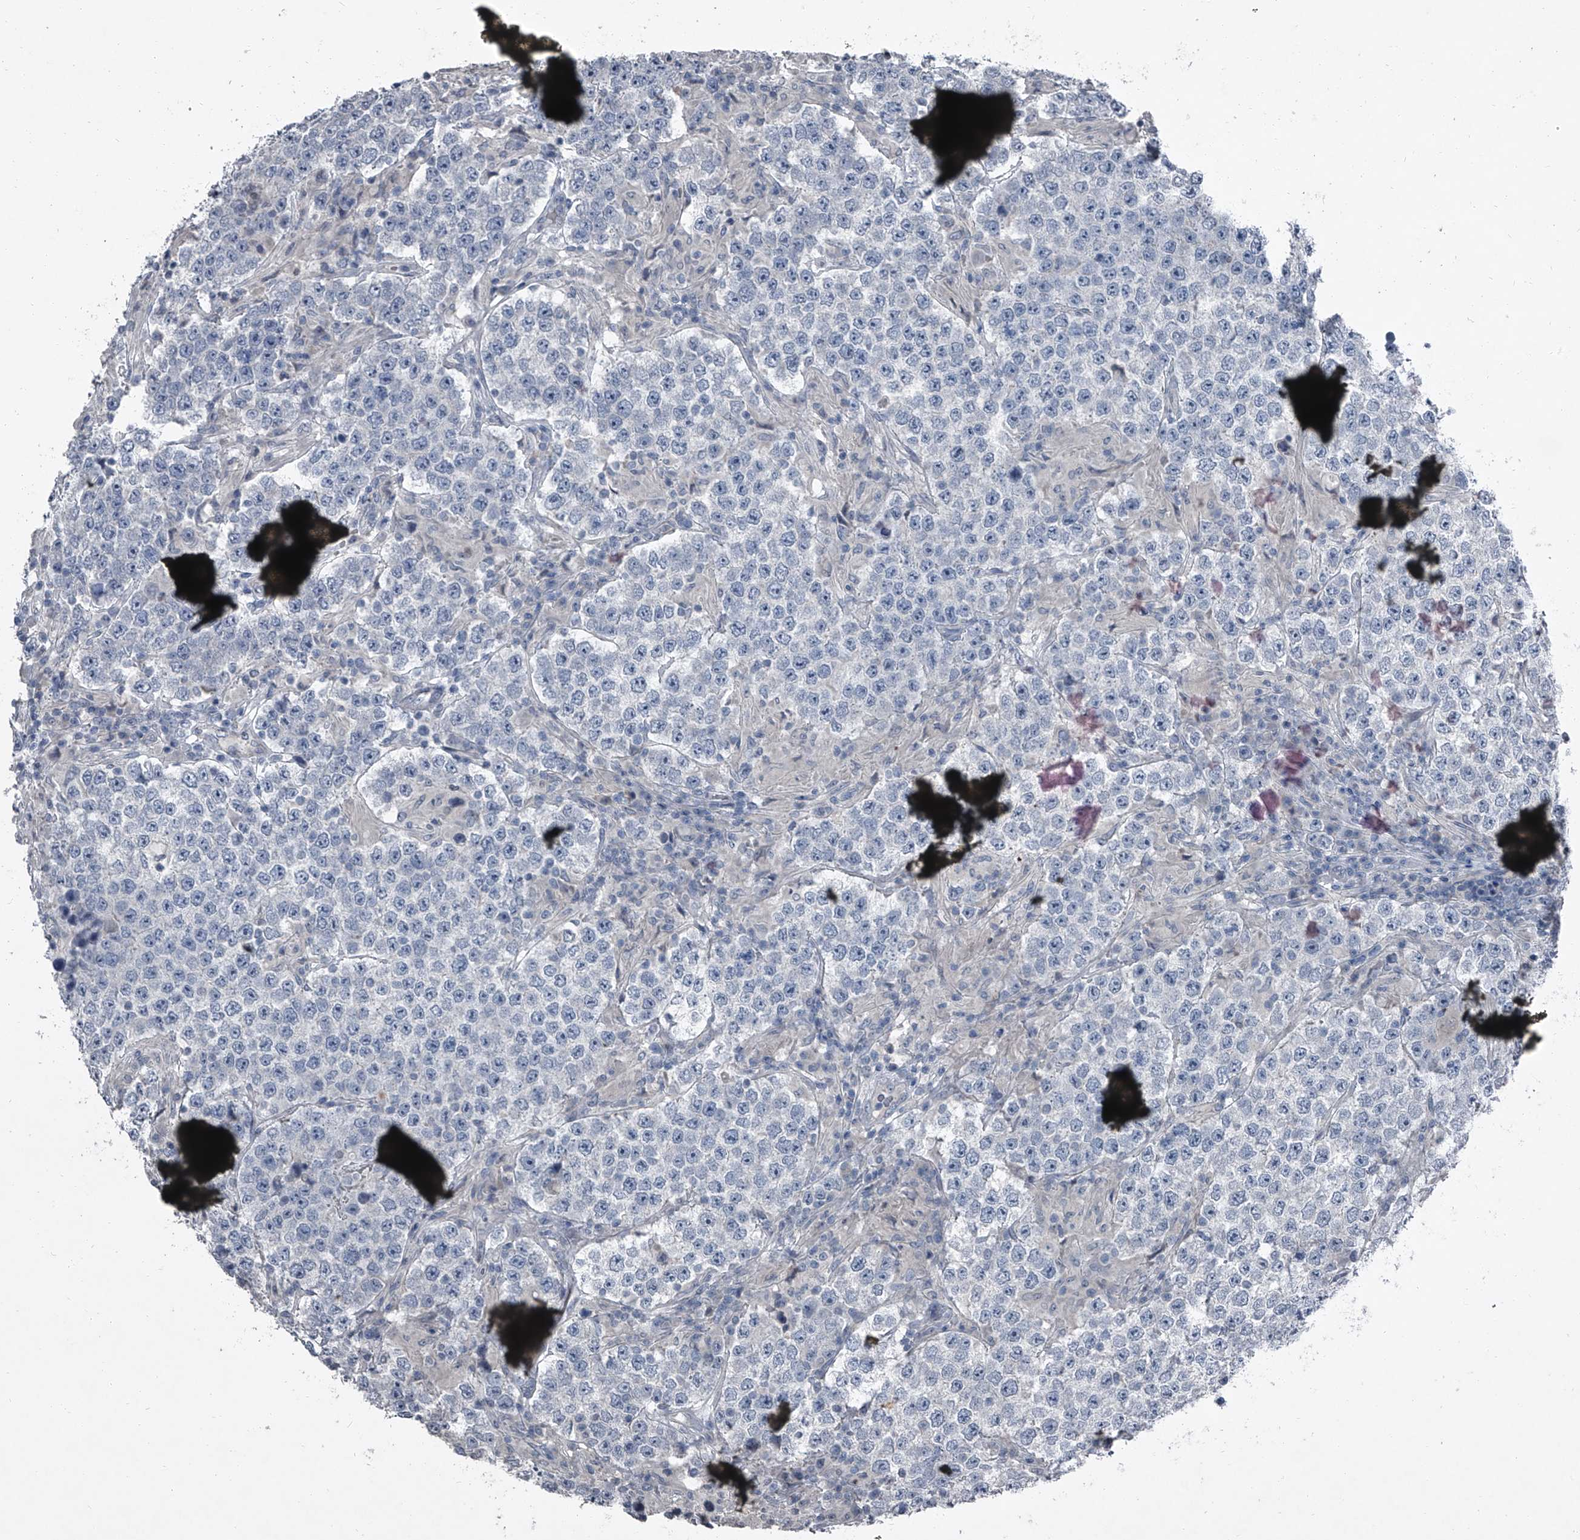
{"staining": {"intensity": "negative", "quantity": "none", "location": "none"}, "tissue": "testis cancer", "cell_type": "Tumor cells", "image_type": "cancer", "snomed": [{"axis": "morphology", "description": "Normal tissue, NOS"}, {"axis": "morphology", "description": "Urothelial carcinoma, High grade"}, {"axis": "morphology", "description": "Seminoma, NOS"}, {"axis": "morphology", "description": "Carcinoma, Embryonal, NOS"}, {"axis": "topography", "description": "Urinary bladder"}, {"axis": "topography", "description": "Testis"}], "caption": "IHC of testis embryonal carcinoma displays no positivity in tumor cells.", "gene": "HEPHL1", "patient": {"sex": "male", "age": 41}}